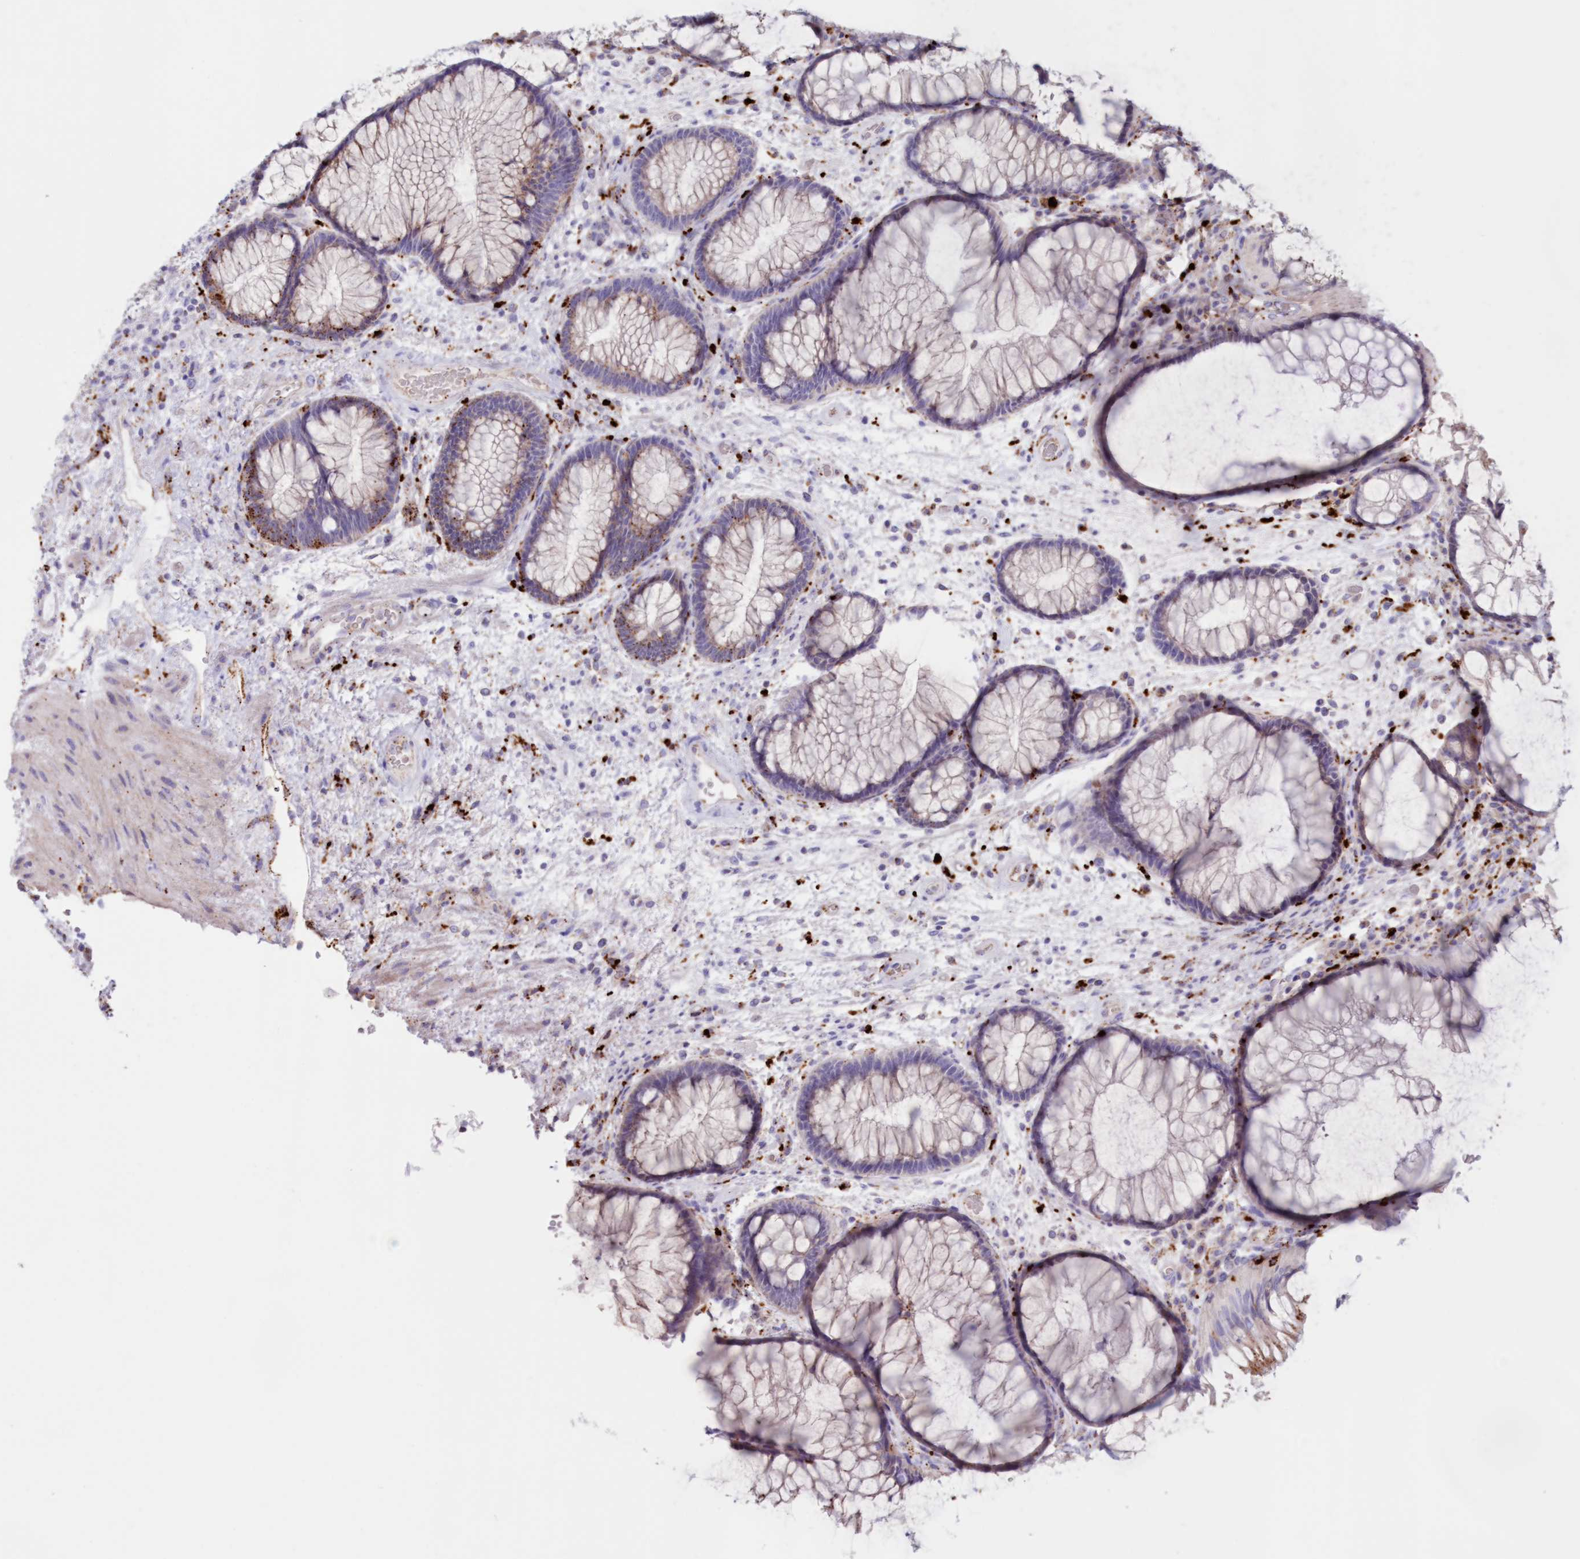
{"staining": {"intensity": "moderate", "quantity": "<25%", "location": "cytoplasmic/membranous"}, "tissue": "rectum", "cell_type": "Glandular cells", "image_type": "normal", "snomed": [{"axis": "morphology", "description": "Normal tissue, NOS"}, {"axis": "topography", "description": "Rectum"}], "caption": "Protein expression analysis of unremarkable rectum shows moderate cytoplasmic/membranous expression in about <25% of glandular cells.", "gene": "TPP1", "patient": {"sex": "male", "age": 51}}